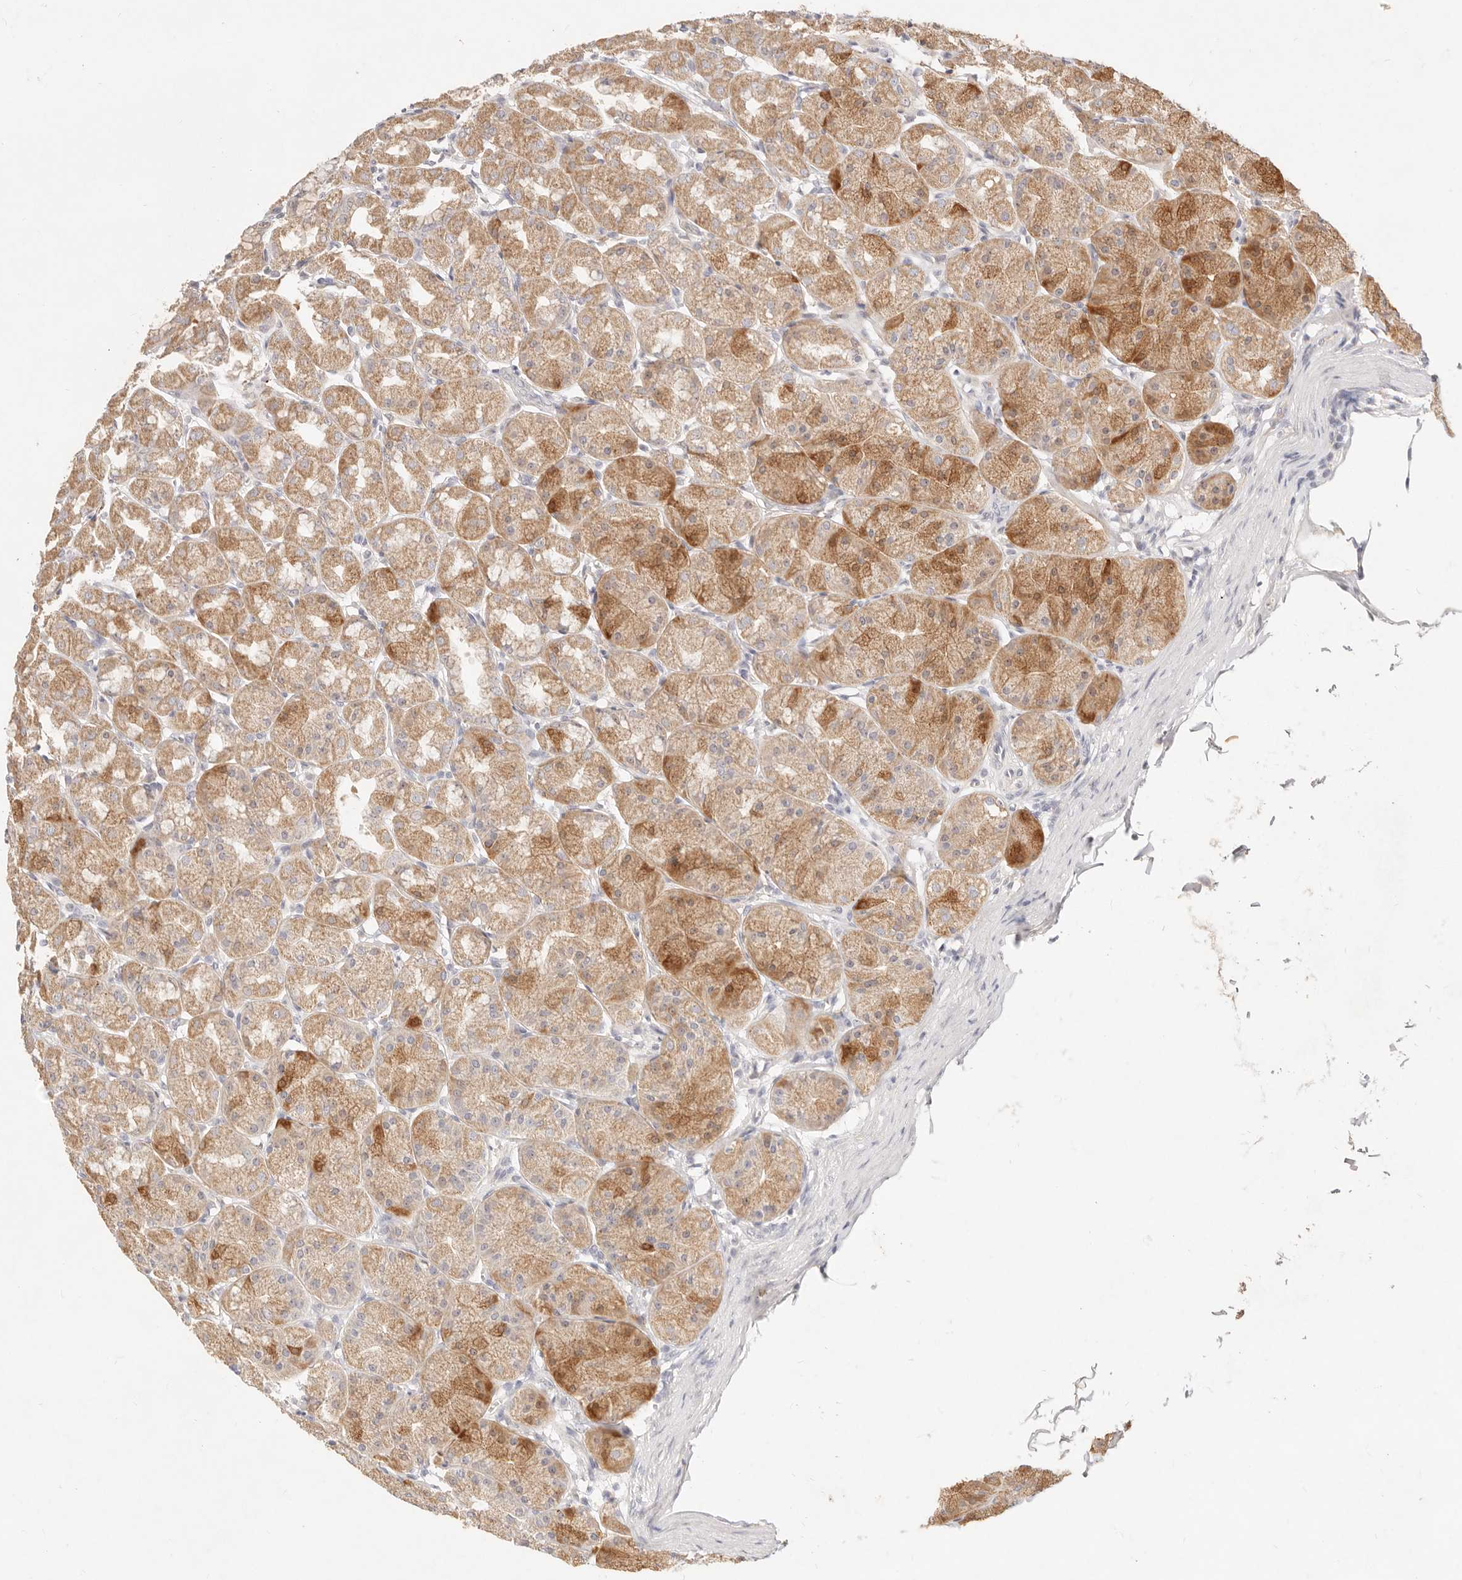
{"staining": {"intensity": "moderate", "quantity": ">75%", "location": "cytoplasmic/membranous"}, "tissue": "stomach", "cell_type": "Glandular cells", "image_type": "normal", "snomed": [{"axis": "morphology", "description": "Normal tissue, NOS"}, {"axis": "topography", "description": "Stomach"}], "caption": "The image reveals immunohistochemical staining of benign stomach. There is moderate cytoplasmic/membranous staining is identified in about >75% of glandular cells. (Stains: DAB (3,3'-diaminobenzidine) in brown, nuclei in blue, Microscopy: brightfield microscopy at high magnification).", "gene": "ACOX1", "patient": {"sex": "male", "age": 42}}